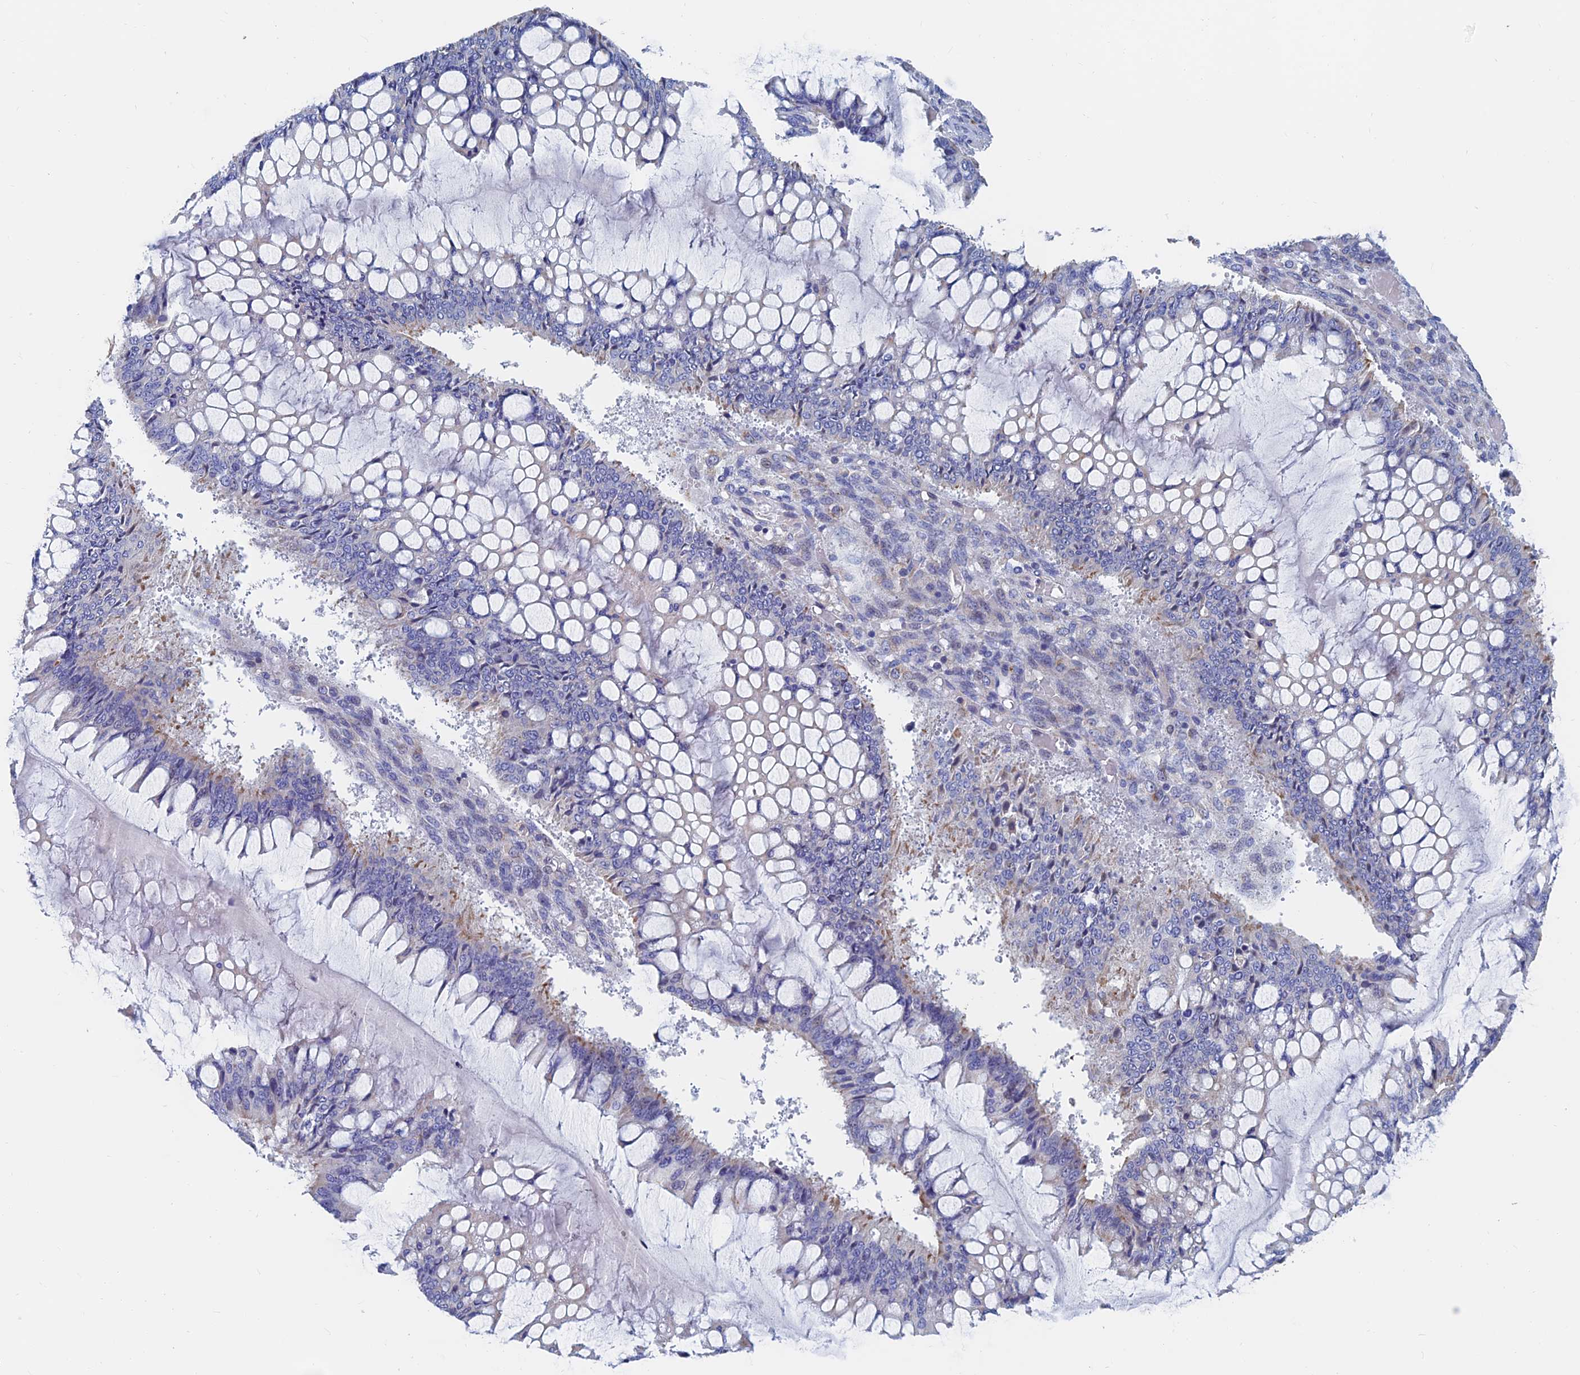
{"staining": {"intensity": "moderate", "quantity": "<25%", "location": "cytoplasmic/membranous"}, "tissue": "ovarian cancer", "cell_type": "Tumor cells", "image_type": "cancer", "snomed": [{"axis": "morphology", "description": "Cystadenocarcinoma, mucinous, NOS"}, {"axis": "topography", "description": "Ovary"}], "caption": "This image demonstrates ovarian cancer (mucinous cystadenocarcinoma) stained with IHC to label a protein in brown. The cytoplasmic/membranous of tumor cells show moderate positivity for the protein. Nuclei are counter-stained blue.", "gene": "SPNS1", "patient": {"sex": "female", "age": 73}}